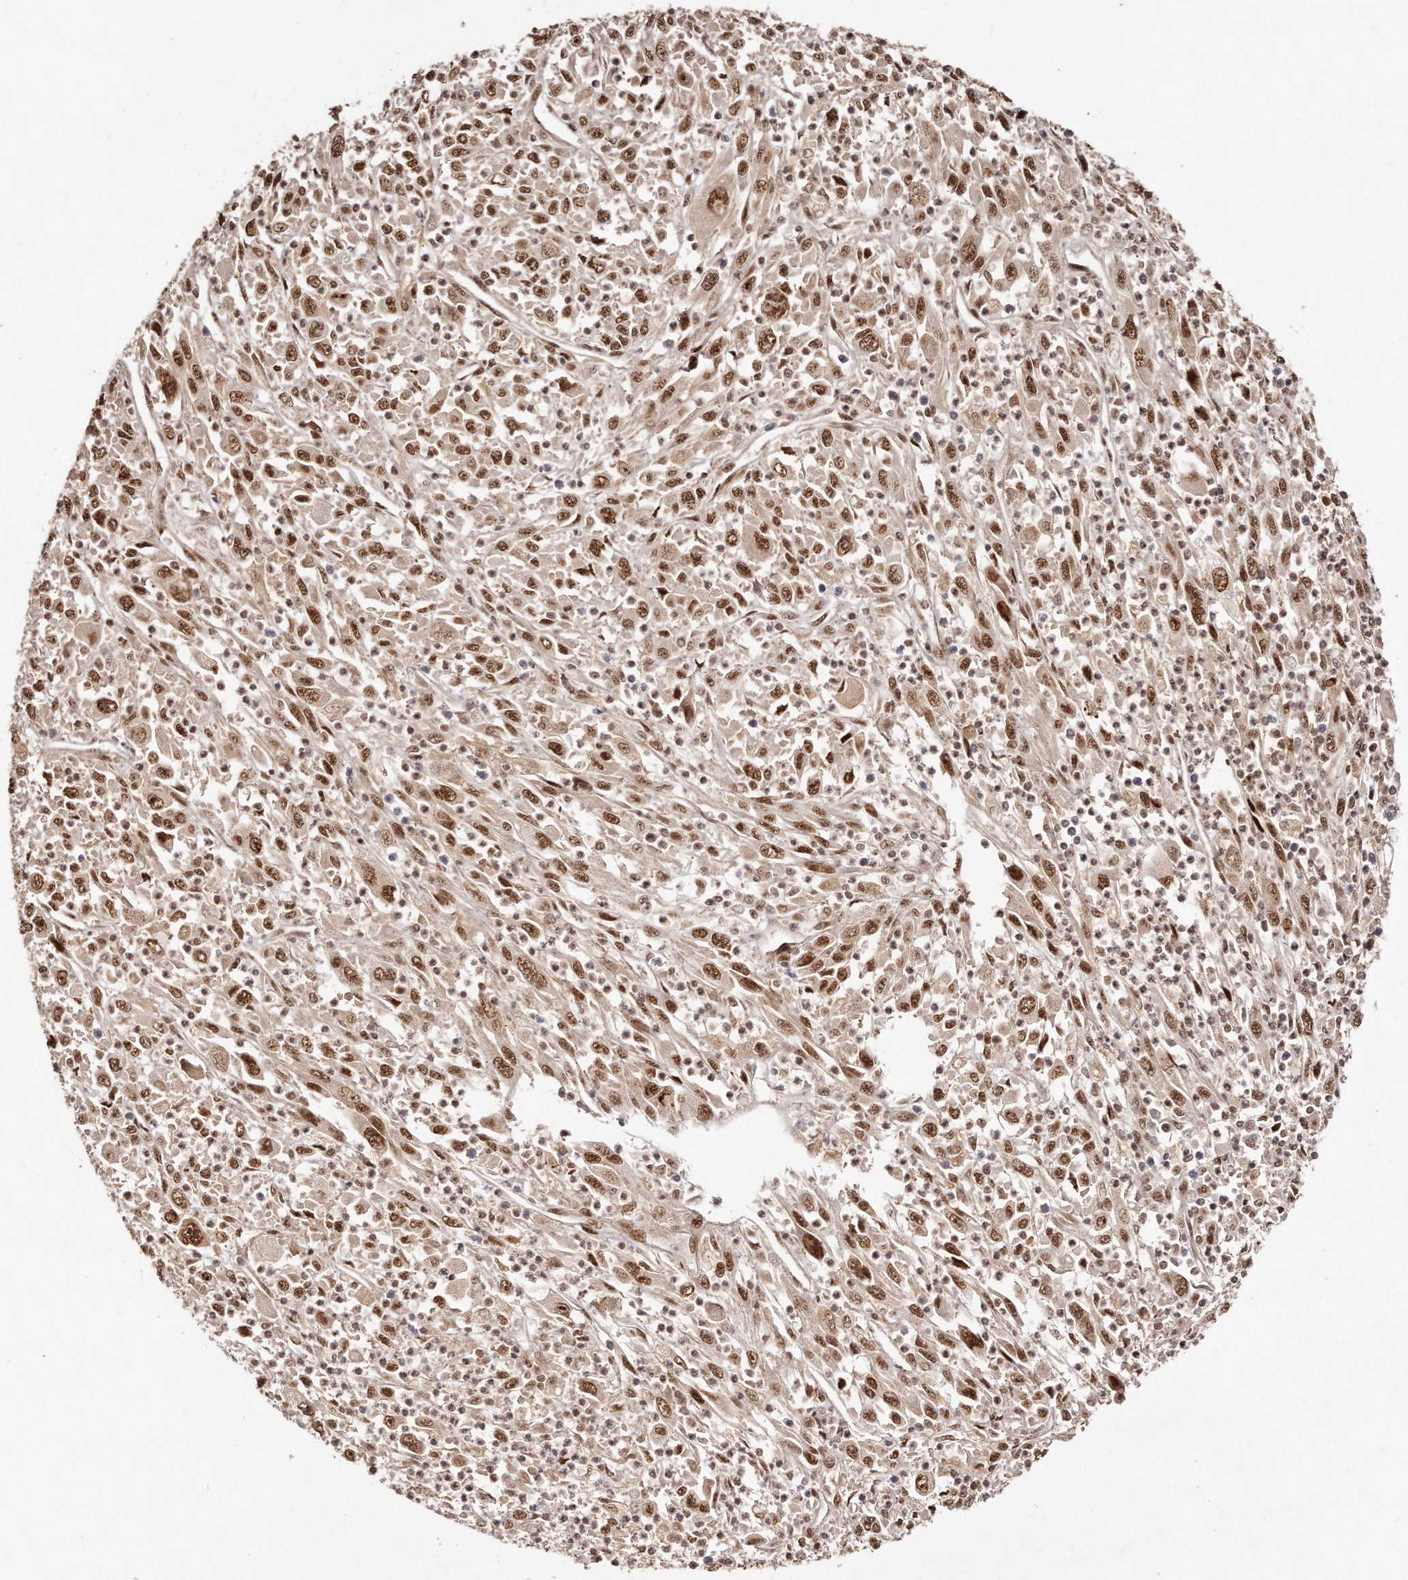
{"staining": {"intensity": "moderate", "quantity": ">75%", "location": "nuclear"}, "tissue": "melanoma", "cell_type": "Tumor cells", "image_type": "cancer", "snomed": [{"axis": "morphology", "description": "Malignant melanoma, Metastatic site"}, {"axis": "topography", "description": "Skin"}], "caption": "Immunohistochemical staining of human melanoma demonstrates medium levels of moderate nuclear protein expression in about >75% of tumor cells. (DAB (3,3'-diaminobenzidine) IHC with brightfield microscopy, high magnification).", "gene": "SOX4", "patient": {"sex": "female", "age": 56}}